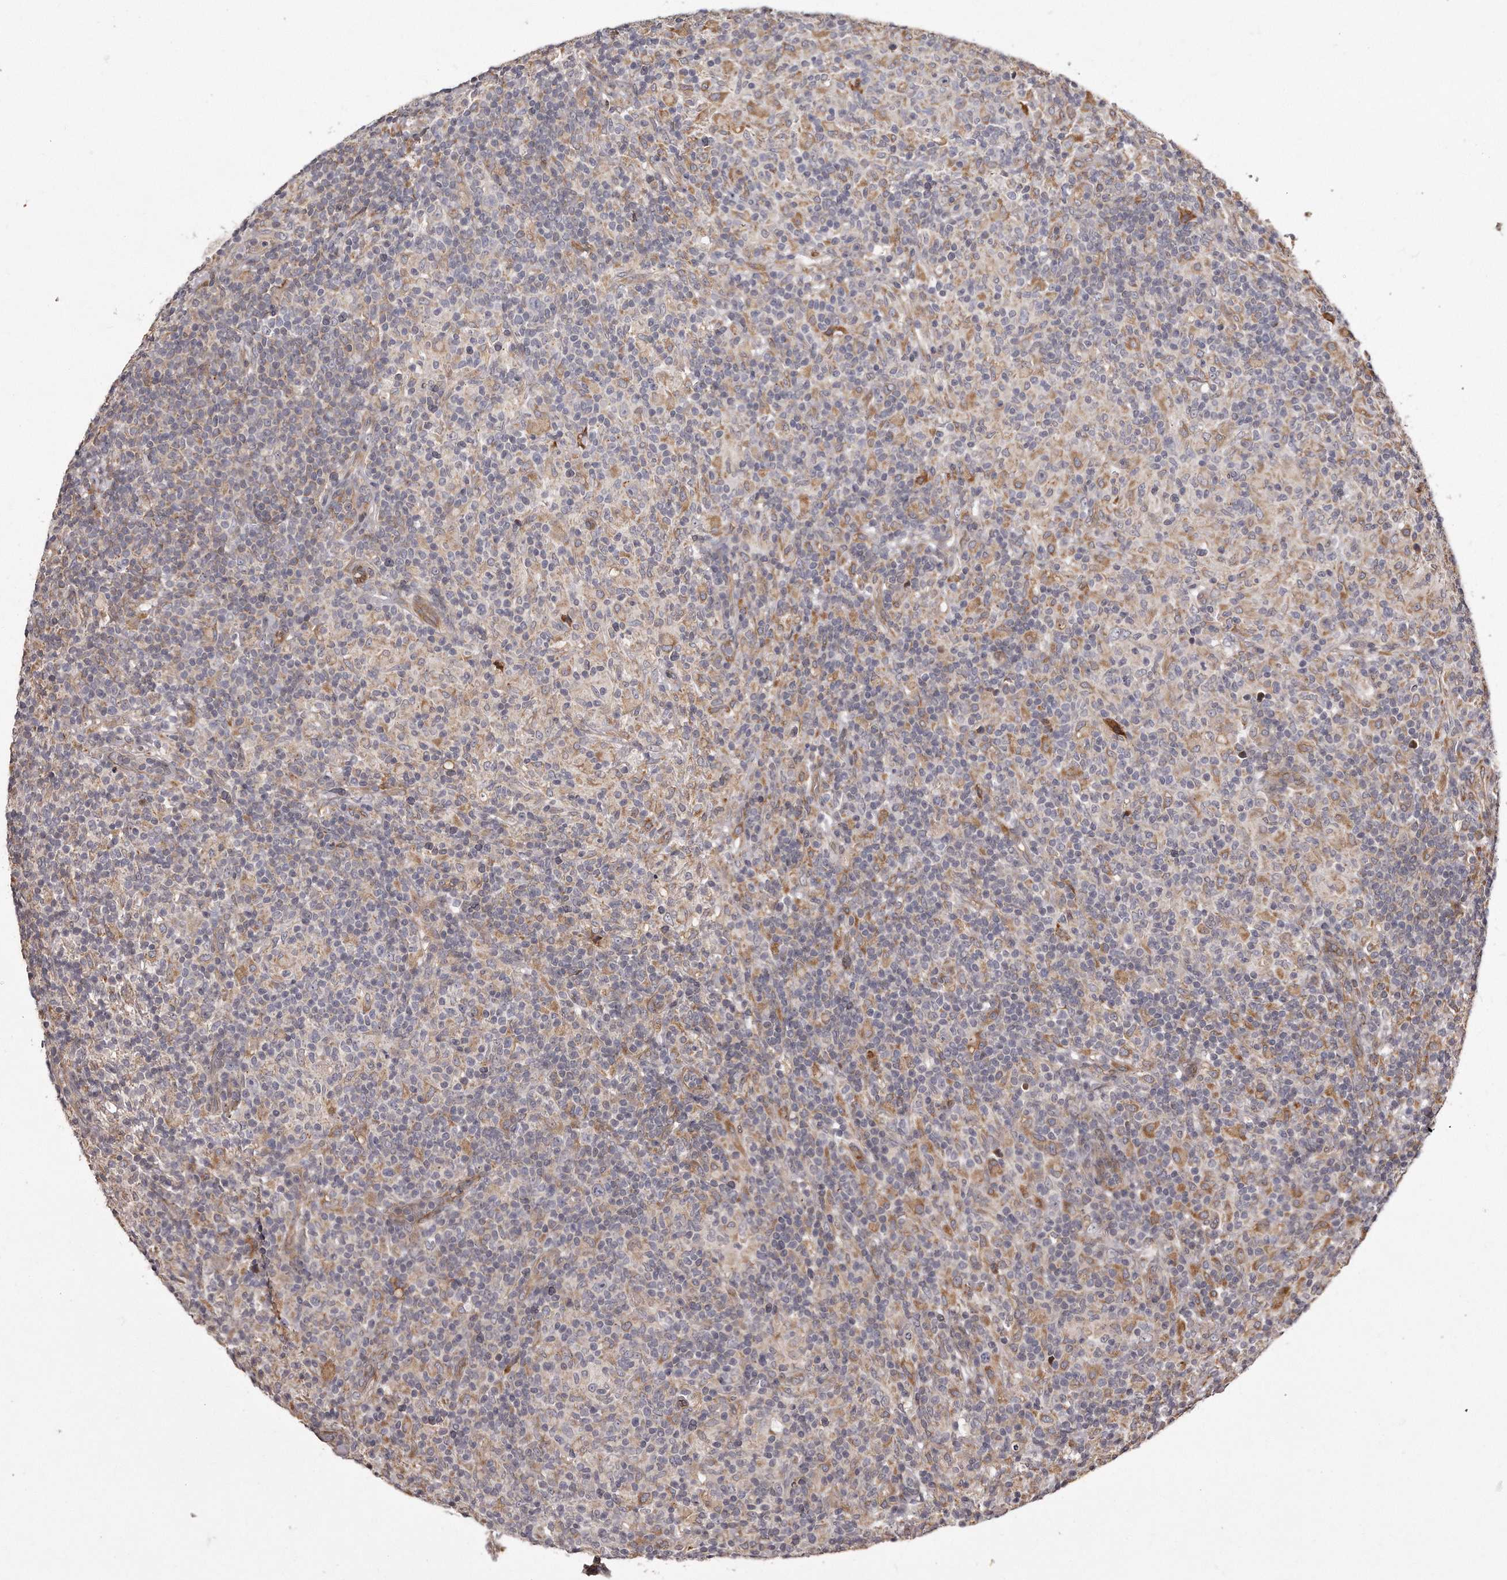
{"staining": {"intensity": "negative", "quantity": "none", "location": "none"}, "tissue": "lymphoma", "cell_type": "Tumor cells", "image_type": "cancer", "snomed": [{"axis": "morphology", "description": "Hodgkin's disease, NOS"}, {"axis": "topography", "description": "Lymph node"}], "caption": "Tumor cells are negative for protein expression in human Hodgkin's disease.", "gene": "TRAPPC14", "patient": {"sex": "male", "age": 70}}